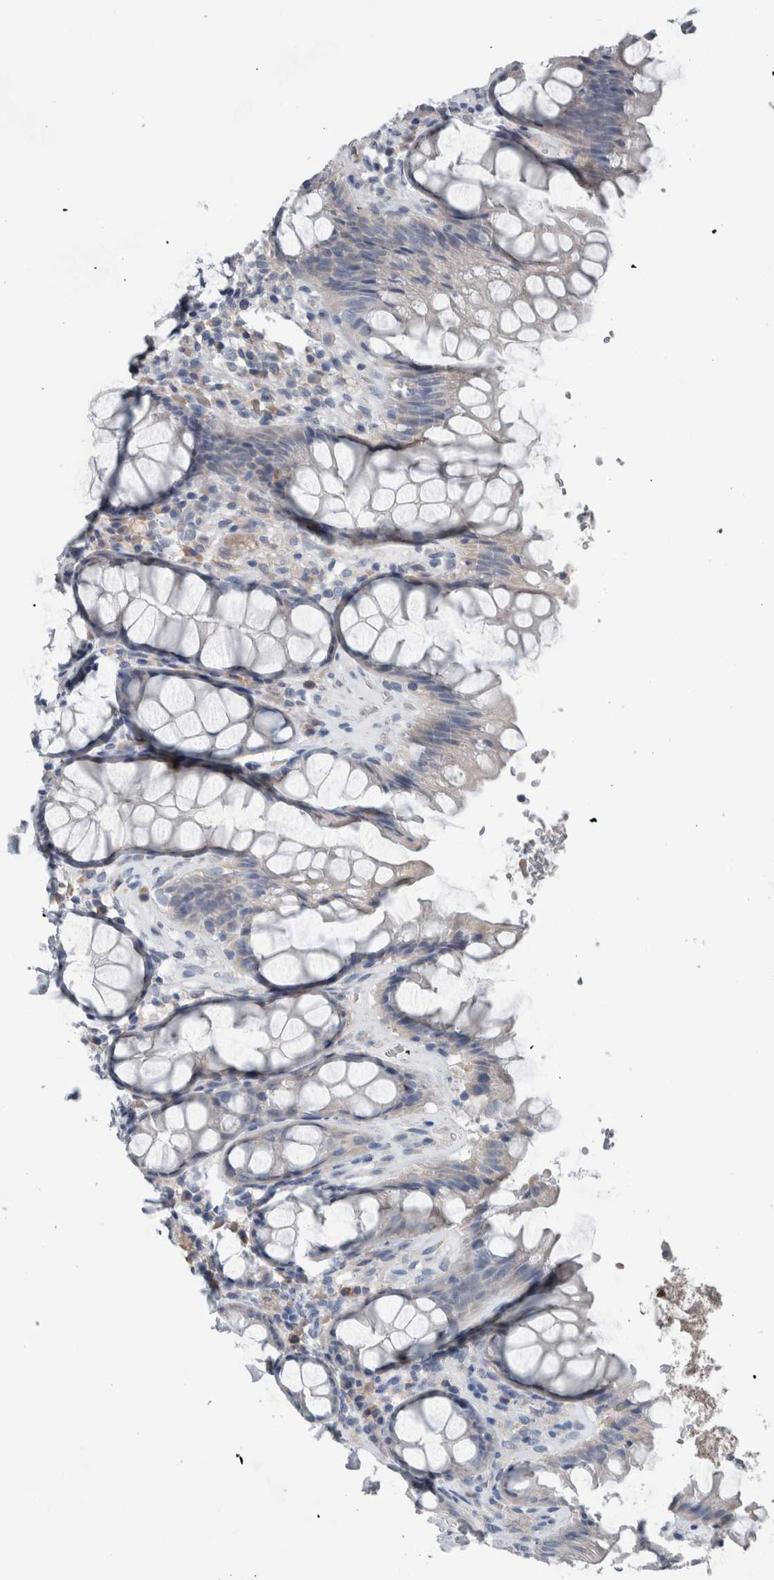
{"staining": {"intensity": "negative", "quantity": "none", "location": "none"}, "tissue": "rectum", "cell_type": "Glandular cells", "image_type": "normal", "snomed": [{"axis": "morphology", "description": "Normal tissue, NOS"}, {"axis": "topography", "description": "Rectum"}], "caption": "Immunohistochemistry histopathology image of unremarkable rectum: human rectum stained with DAB (3,3'-diaminobenzidine) displays no significant protein positivity in glandular cells.", "gene": "CRNN", "patient": {"sex": "male", "age": 64}}